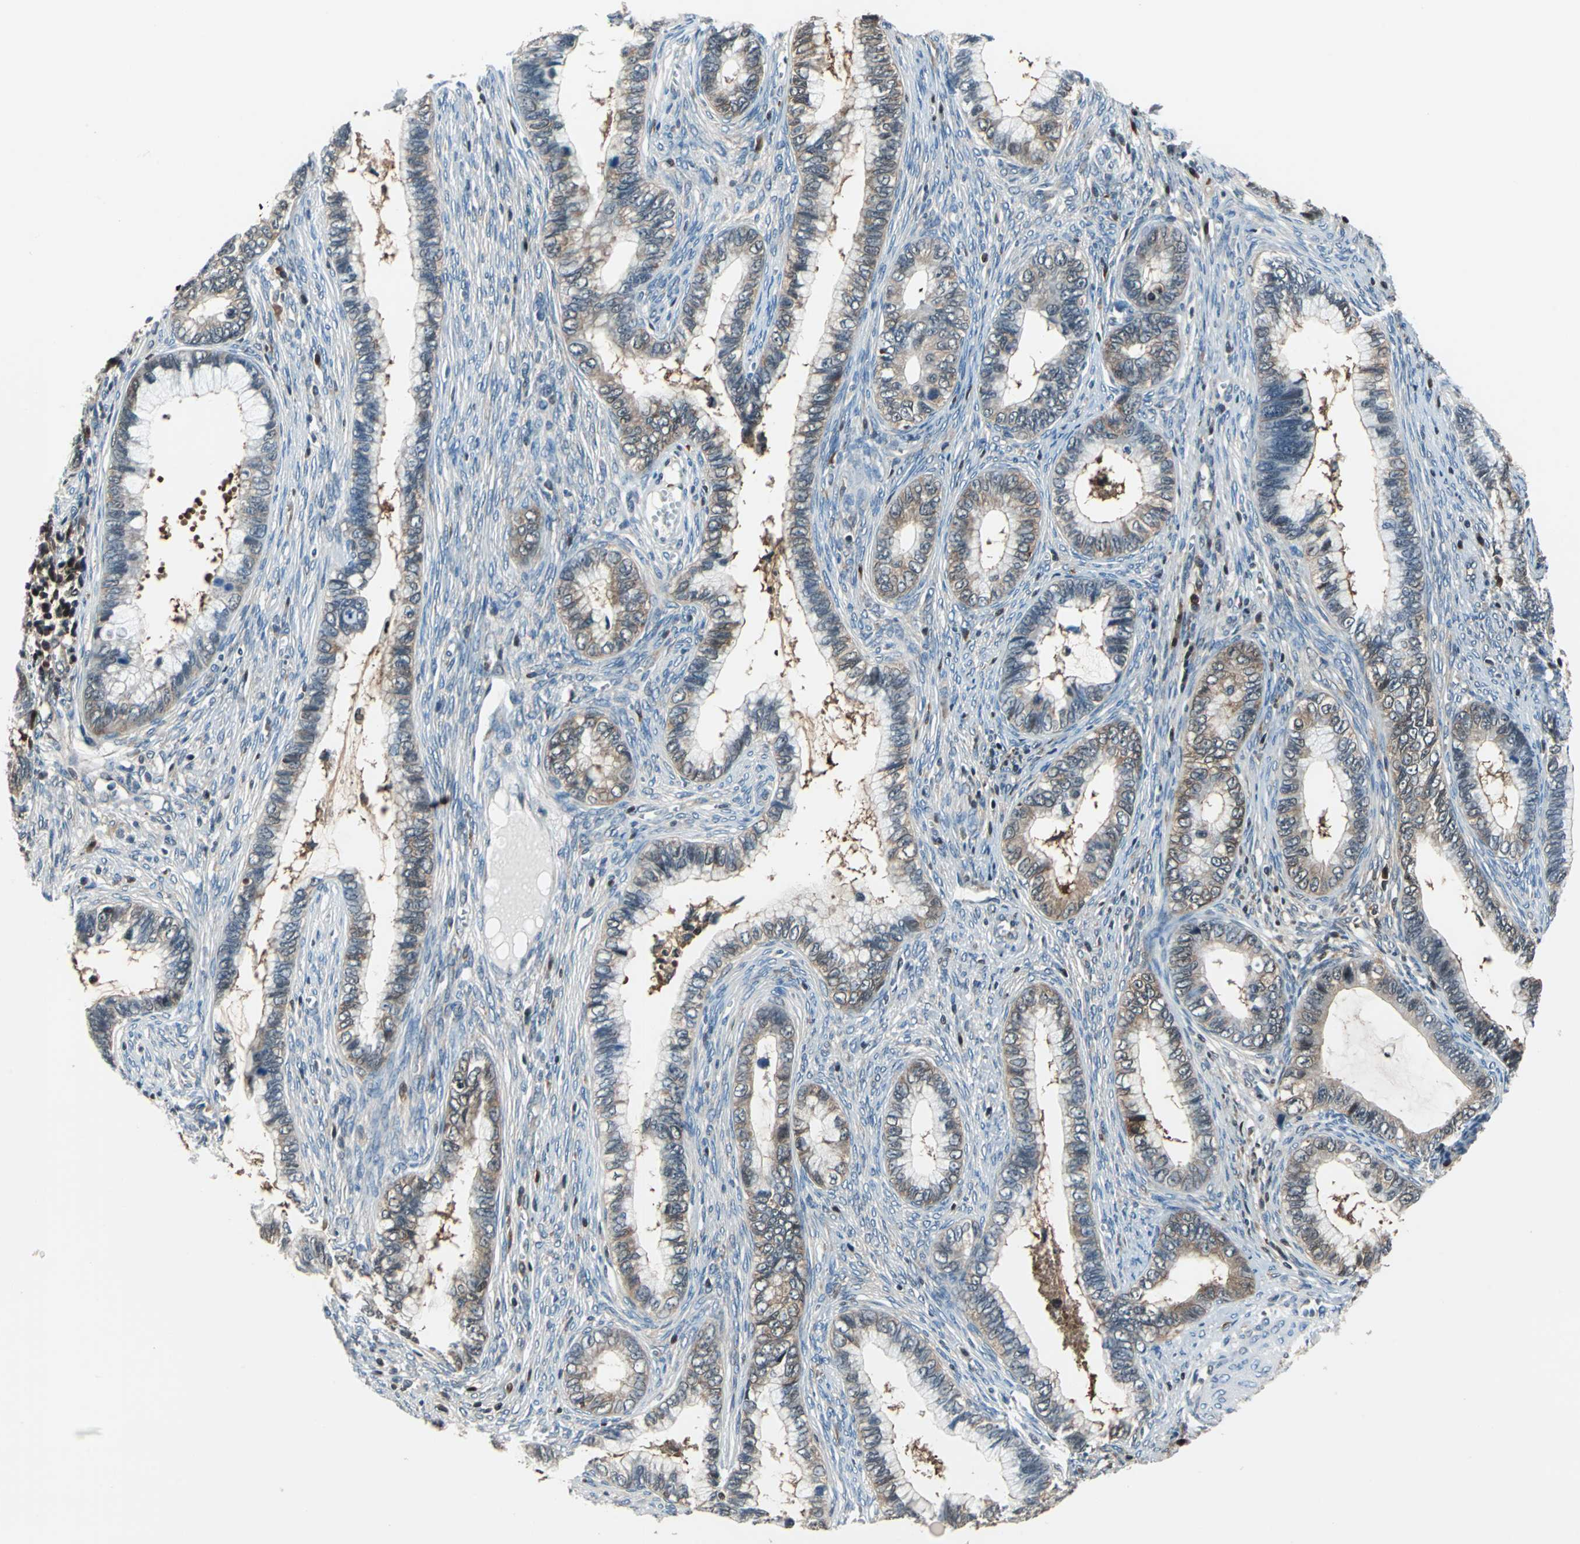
{"staining": {"intensity": "weak", "quantity": "25%-75%", "location": "cytoplasmic/membranous,nuclear"}, "tissue": "cervical cancer", "cell_type": "Tumor cells", "image_type": "cancer", "snomed": [{"axis": "morphology", "description": "Adenocarcinoma, NOS"}, {"axis": "topography", "description": "Cervix"}], "caption": "Cervical cancer stained for a protein shows weak cytoplasmic/membranous and nuclear positivity in tumor cells. The staining was performed using DAB (3,3'-diaminobenzidine) to visualize the protein expression in brown, while the nuclei were stained in blue with hematoxylin (Magnification: 20x).", "gene": "PSME1", "patient": {"sex": "female", "age": 44}}